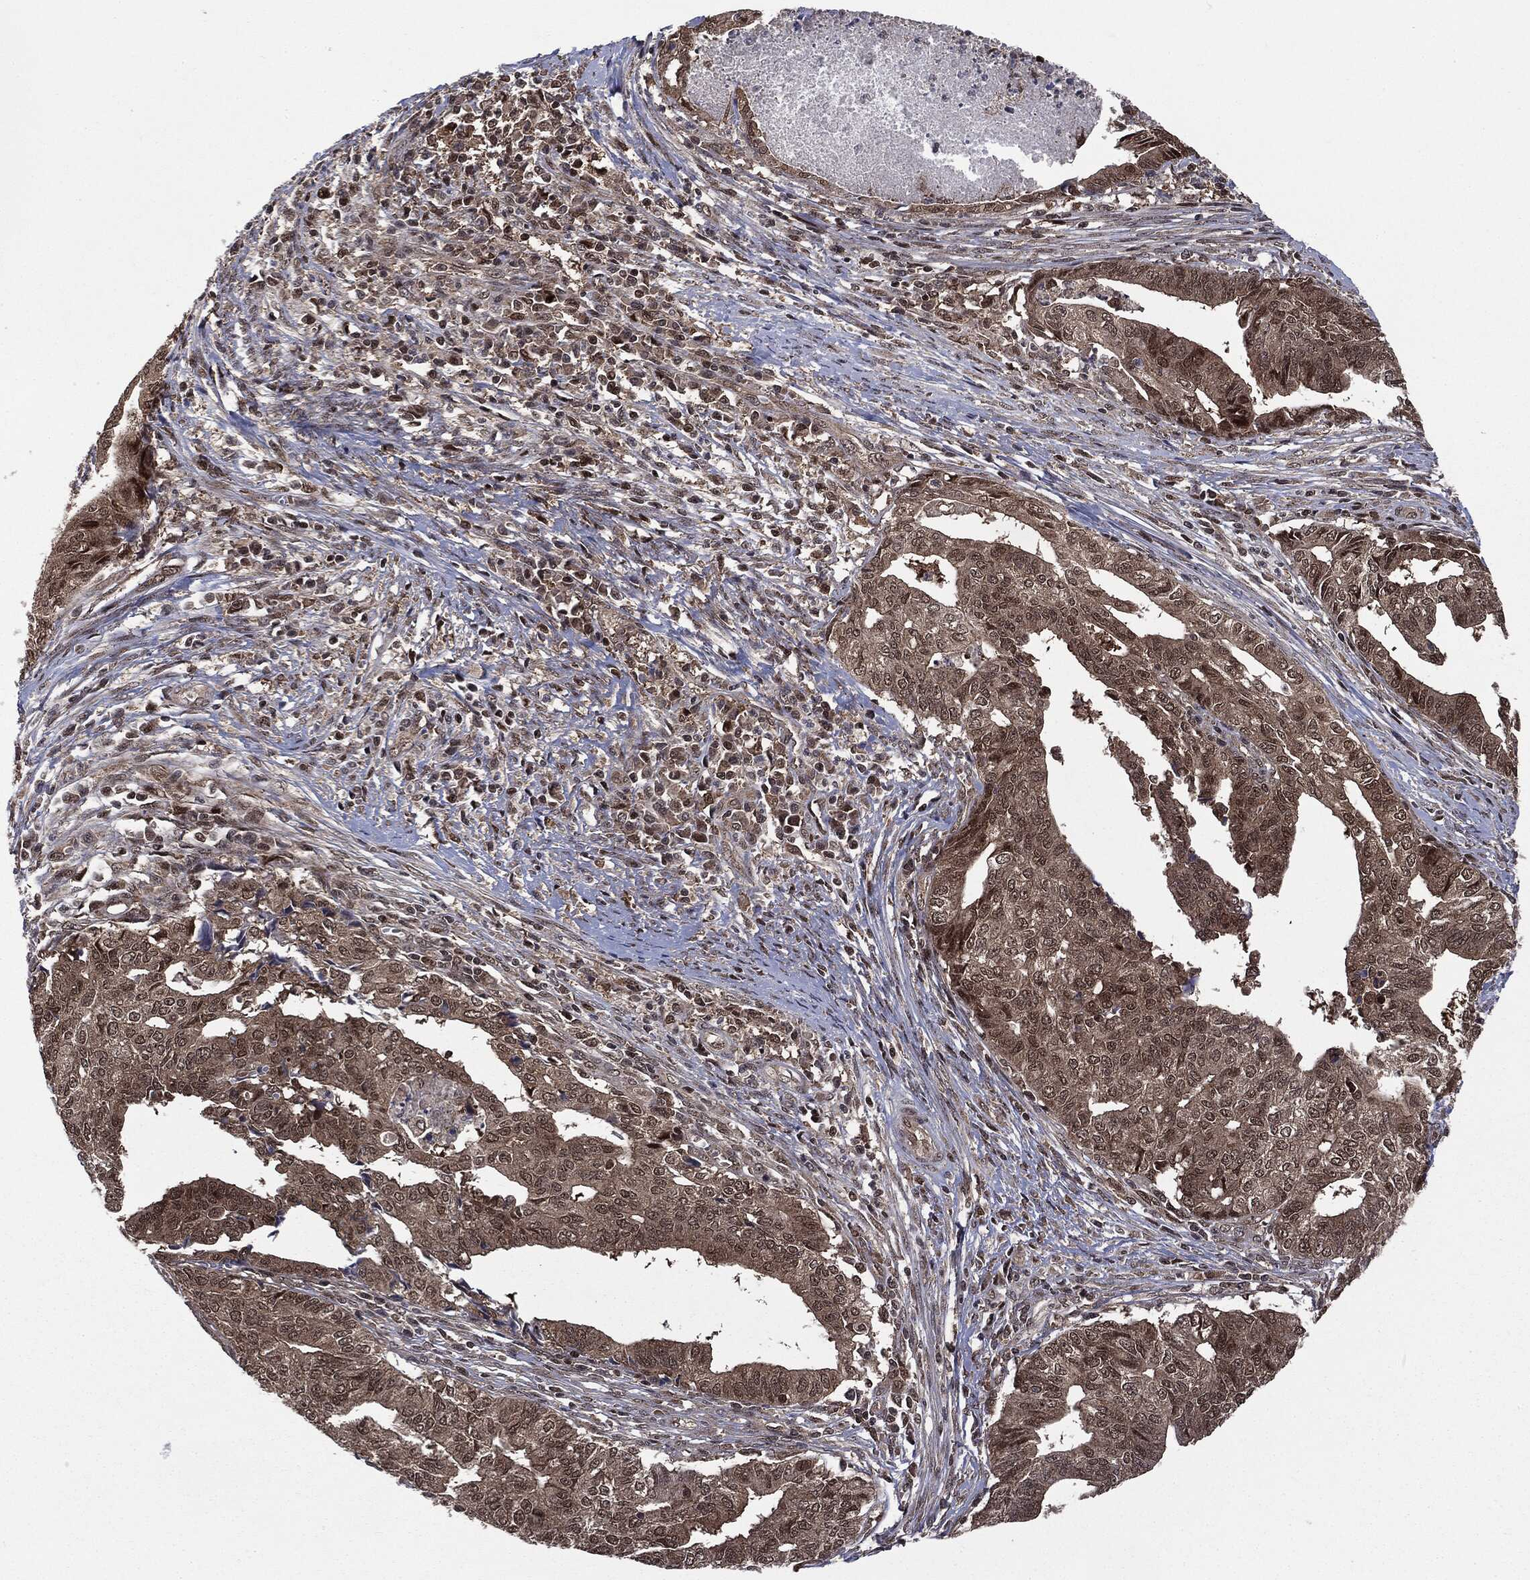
{"staining": {"intensity": "moderate", "quantity": "25%-75%", "location": "cytoplasmic/membranous,nuclear"}, "tissue": "endometrial cancer", "cell_type": "Tumor cells", "image_type": "cancer", "snomed": [{"axis": "morphology", "description": "Adenocarcinoma, NOS"}, {"axis": "topography", "description": "Endometrium"}], "caption": "The photomicrograph reveals immunohistochemical staining of endometrial cancer. There is moderate cytoplasmic/membranous and nuclear expression is identified in about 25%-75% of tumor cells.", "gene": "PTPA", "patient": {"sex": "female", "age": 65}}